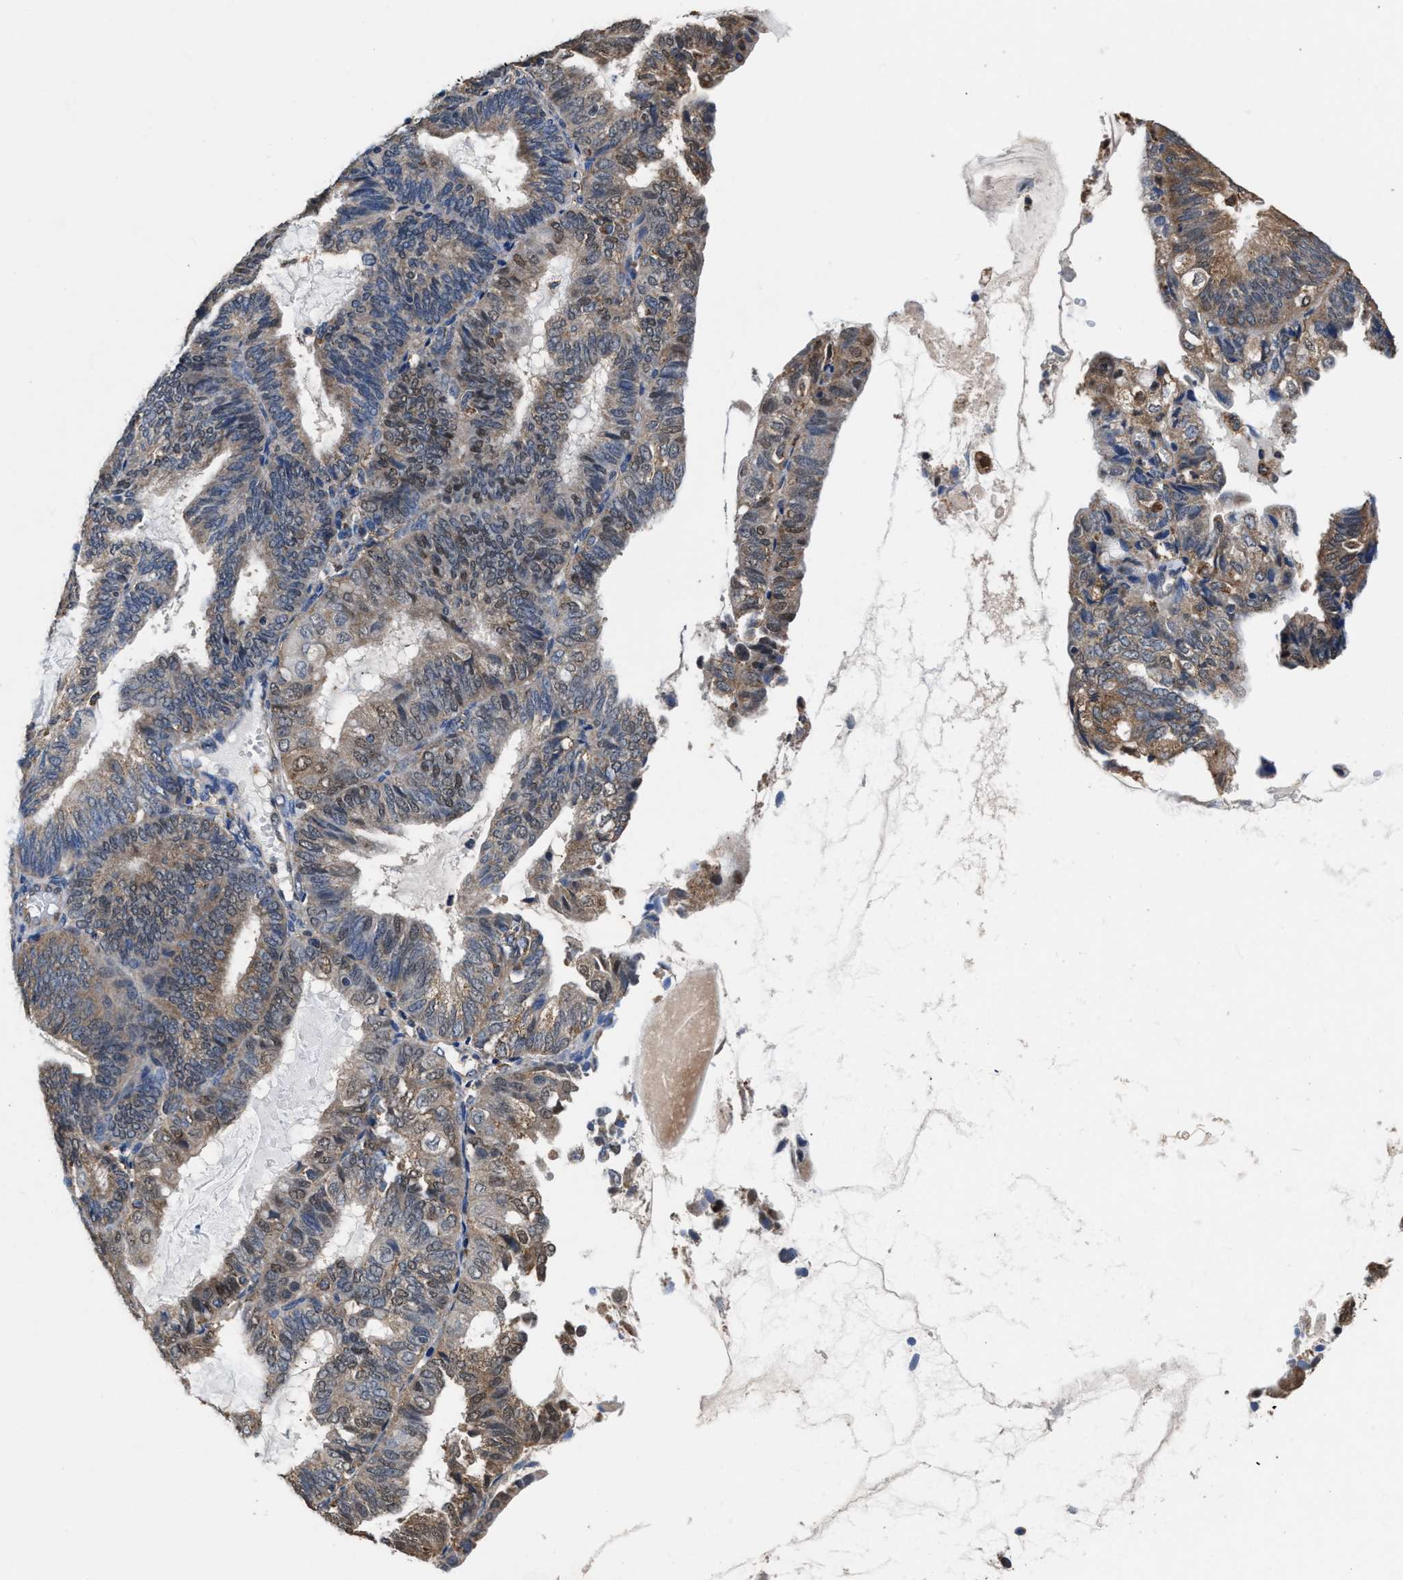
{"staining": {"intensity": "moderate", "quantity": "25%-75%", "location": "cytoplasmic/membranous"}, "tissue": "endometrial cancer", "cell_type": "Tumor cells", "image_type": "cancer", "snomed": [{"axis": "morphology", "description": "Adenocarcinoma, NOS"}, {"axis": "topography", "description": "Endometrium"}], "caption": "Human endometrial adenocarcinoma stained with a protein marker exhibits moderate staining in tumor cells.", "gene": "ACLY", "patient": {"sex": "female", "age": 81}}